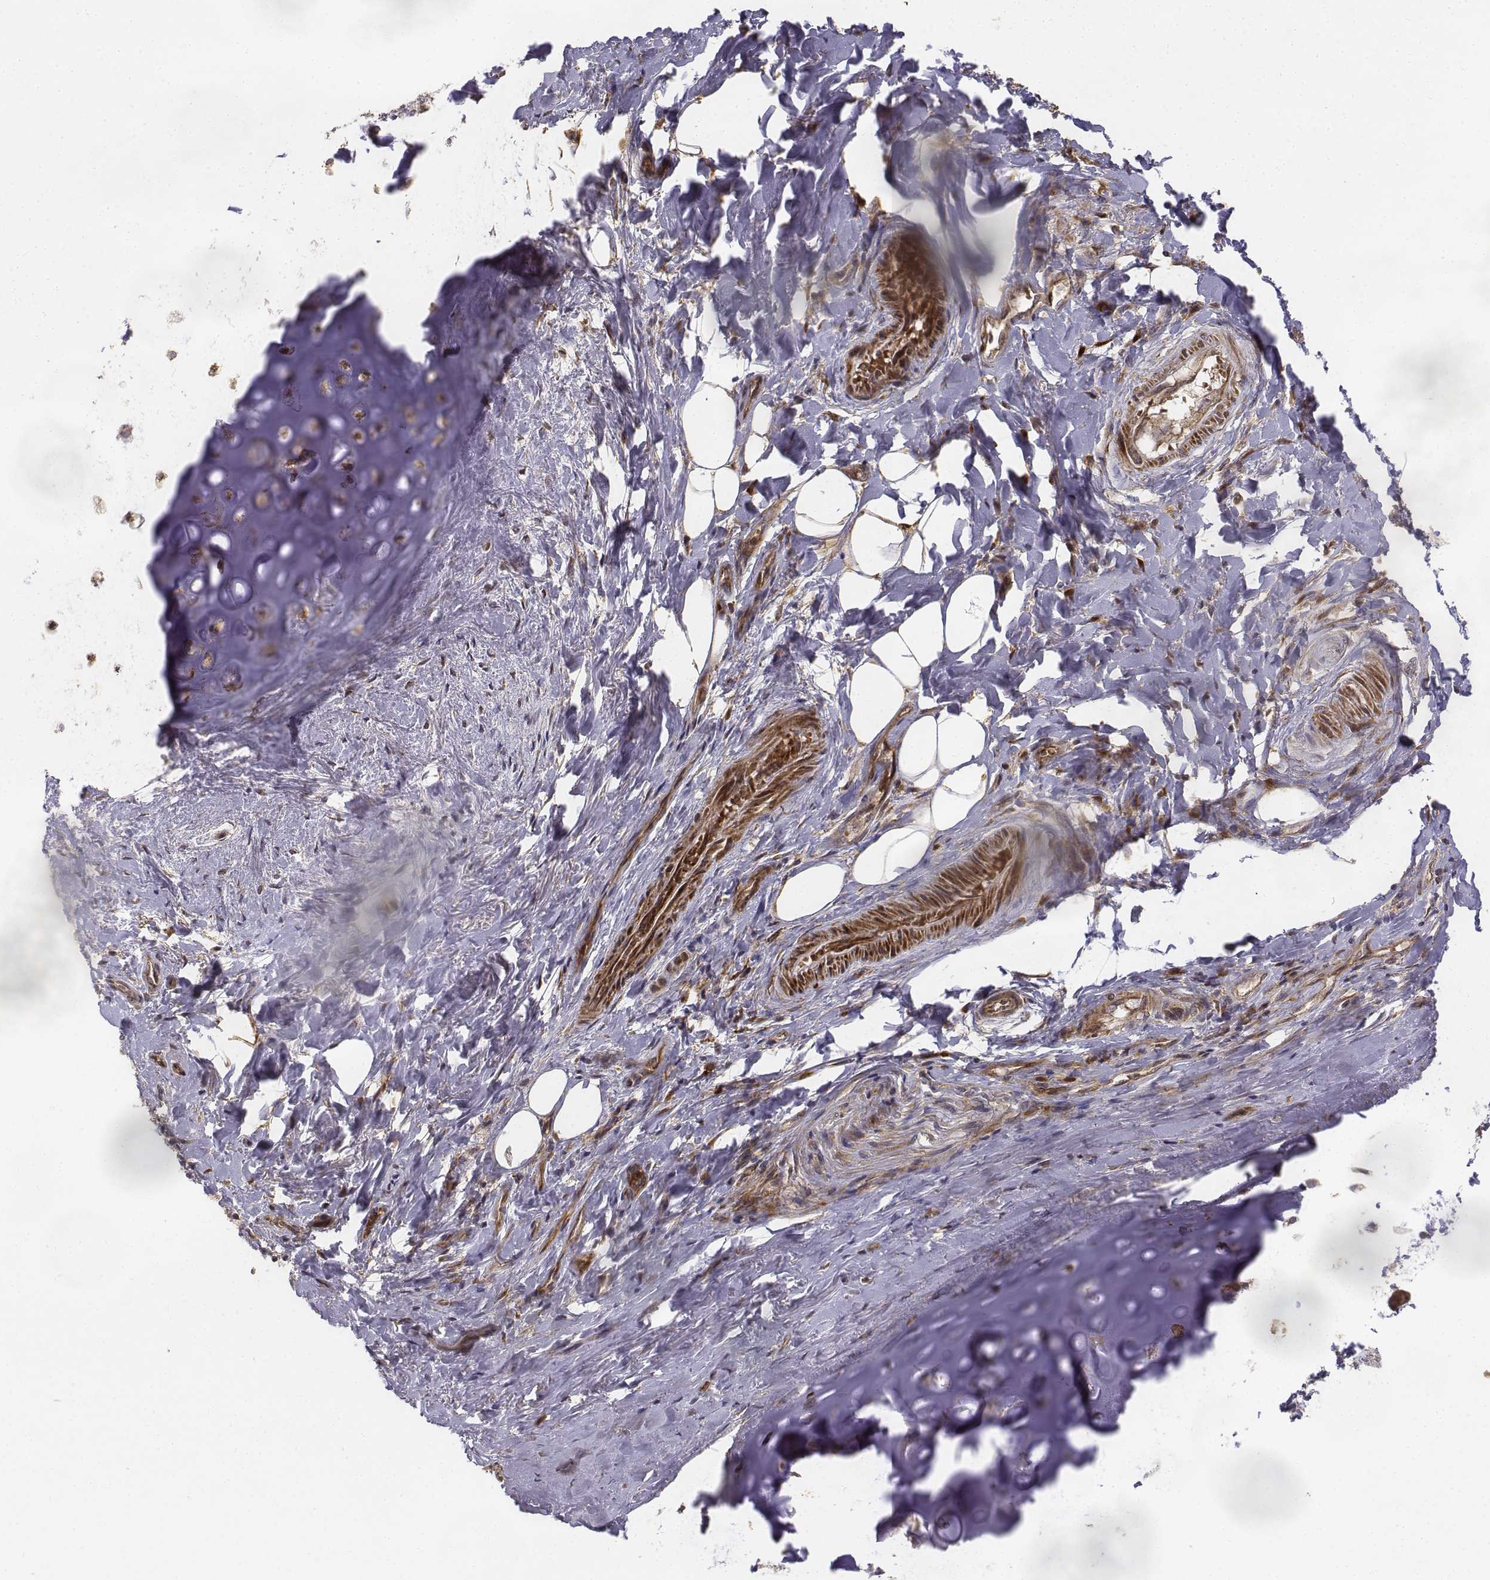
{"staining": {"intensity": "weak", "quantity": "<25%", "location": "cytoplasmic/membranous"}, "tissue": "adipose tissue", "cell_type": "Adipocytes", "image_type": "normal", "snomed": [{"axis": "morphology", "description": "Normal tissue, NOS"}, {"axis": "topography", "description": "Cartilage tissue"}, {"axis": "topography", "description": "Bronchus"}], "caption": "The image exhibits no staining of adipocytes in normal adipose tissue. The staining was performed using DAB (3,3'-diaminobenzidine) to visualize the protein expression in brown, while the nuclei were stained in blue with hematoxylin (Magnification: 20x).", "gene": "FBXO21", "patient": {"sex": "male", "age": 64}}